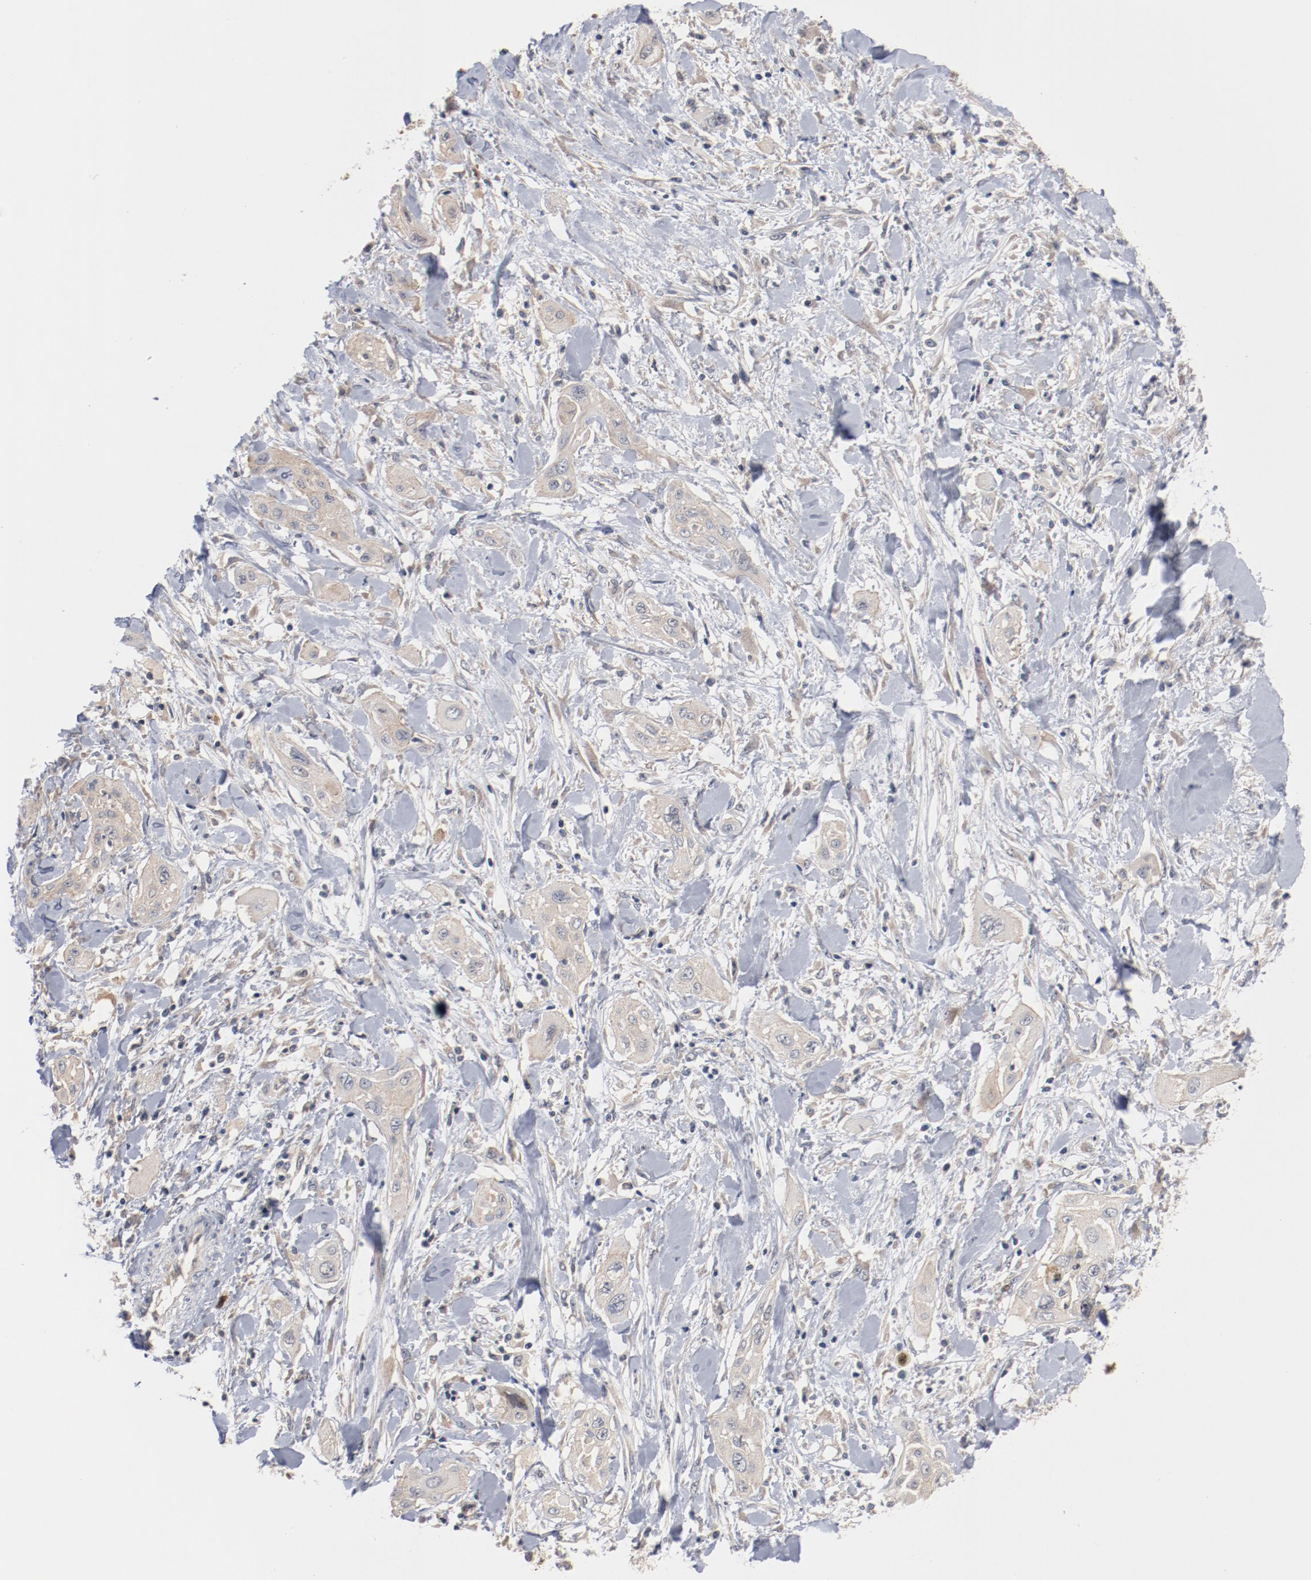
{"staining": {"intensity": "weak", "quantity": ">75%", "location": "cytoplasmic/membranous"}, "tissue": "lung cancer", "cell_type": "Tumor cells", "image_type": "cancer", "snomed": [{"axis": "morphology", "description": "Squamous cell carcinoma, NOS"}, {"axis": "topography", "description": "Lung"}], "caption": "IHC photomicrograph of neoplastic tissue: lung cancer stained using immunohistochemistry (IHC) shows low levels of weak protein expression localized specifically in the cytoplasmic/membranous of tumor cells, appearing as a cytoplasmic/membranous brown color.", "gene": "RNASE11", "patient": {"sex": "female", "age": 47}}